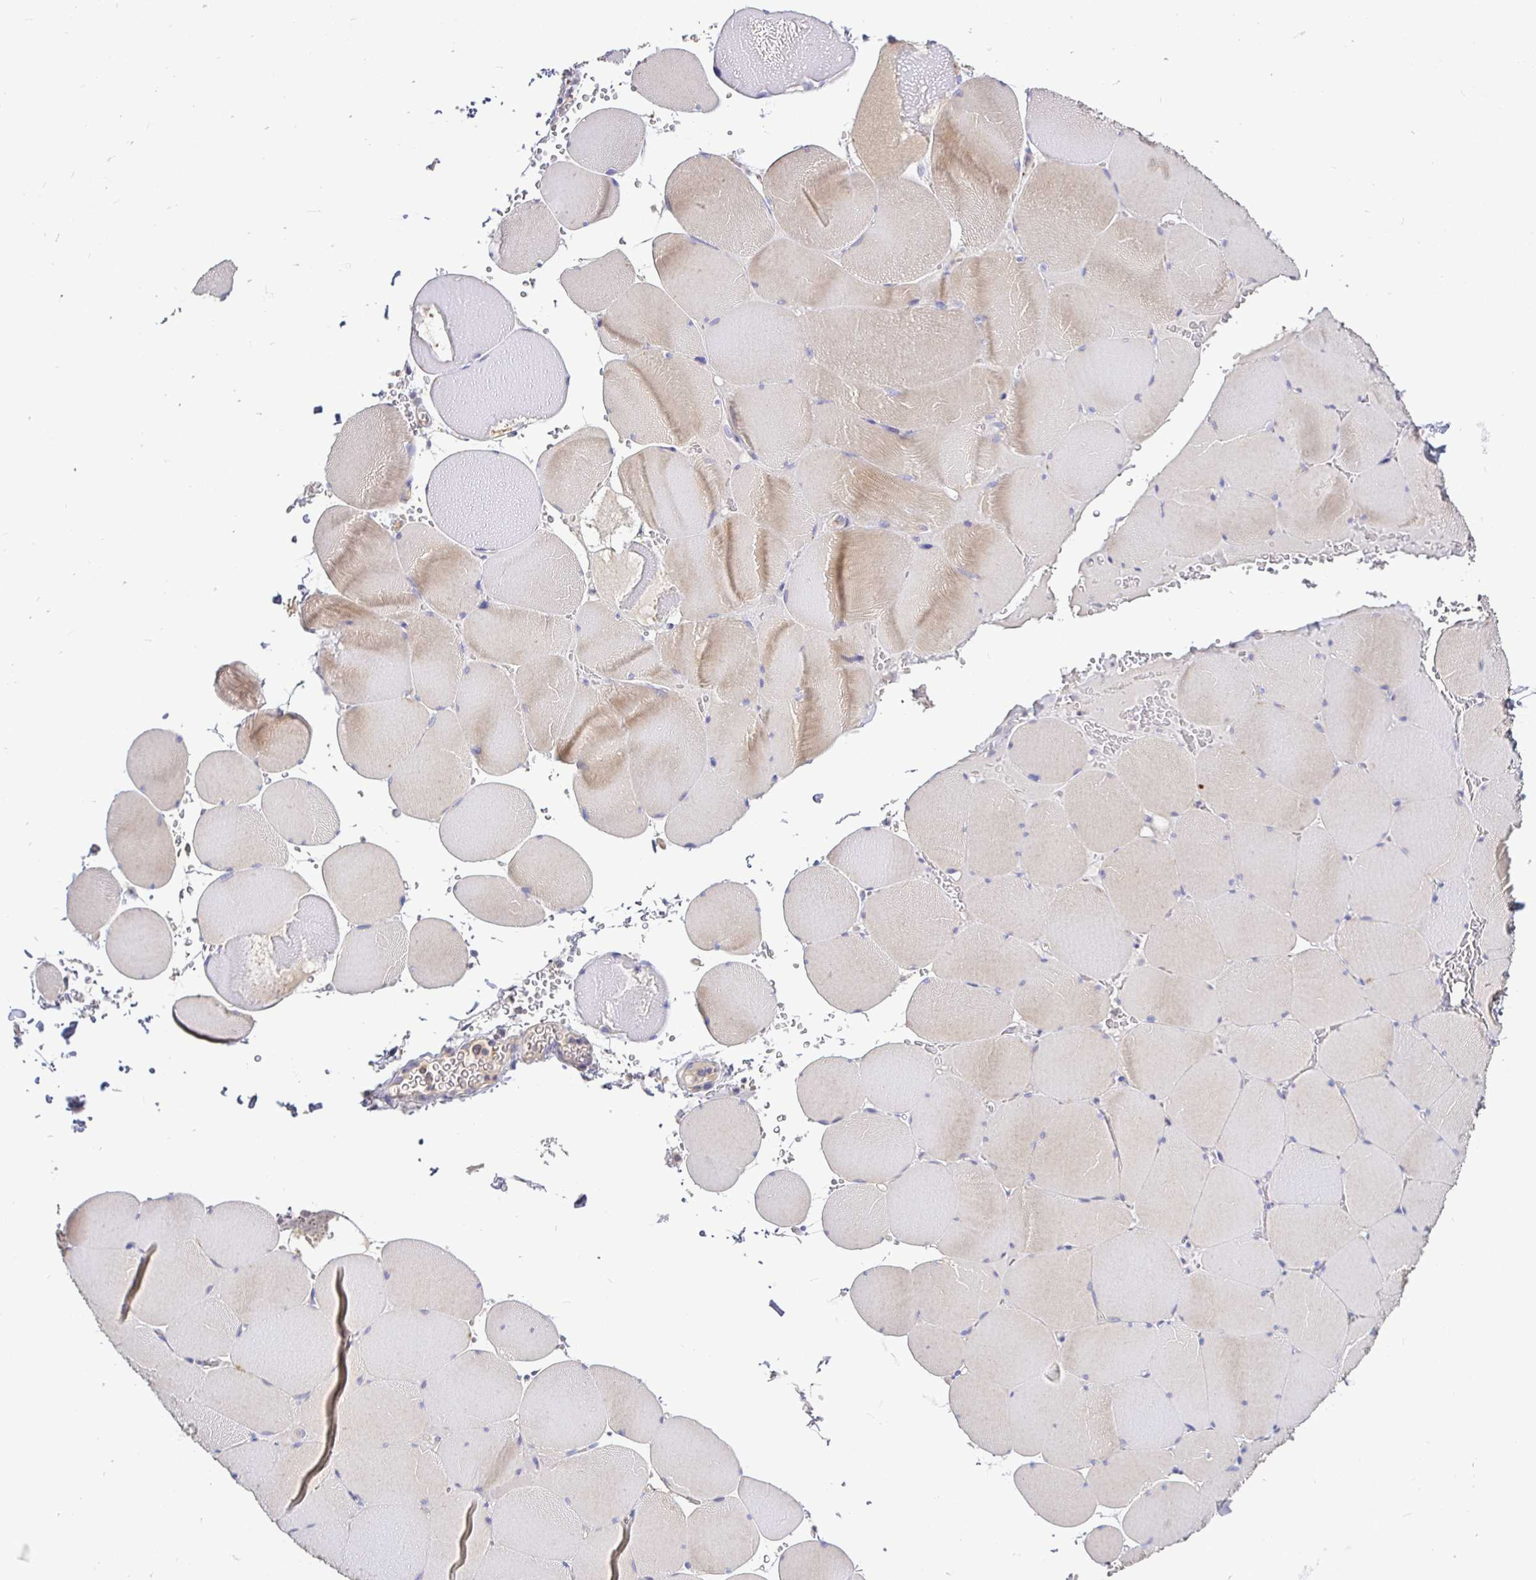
{"staining": {"intensity": "weak", "quantity": "<25%", "location": "cytoplasmic/membranous"}, "tissue": "skeletal muscle", "cell_type": "Myocytes", "image_type": "normal", "snomed": [{"axis": "morphology", "description": "Normal tissue, NOS"}, {"axis": "topography", "description": "Skeletal muscle"}, {"axis": "topography", "description": "Head-Neck"}], "caption": "This histopathology image is of normal skeletal muscle stained with immunohistochemistry (IHC) to label a protein in brown with the nuclei are counter-stained blue. There is no positivity in myocytes.", "gene": "KIF21A", "patient": {"sex": "male", "age": 66}}